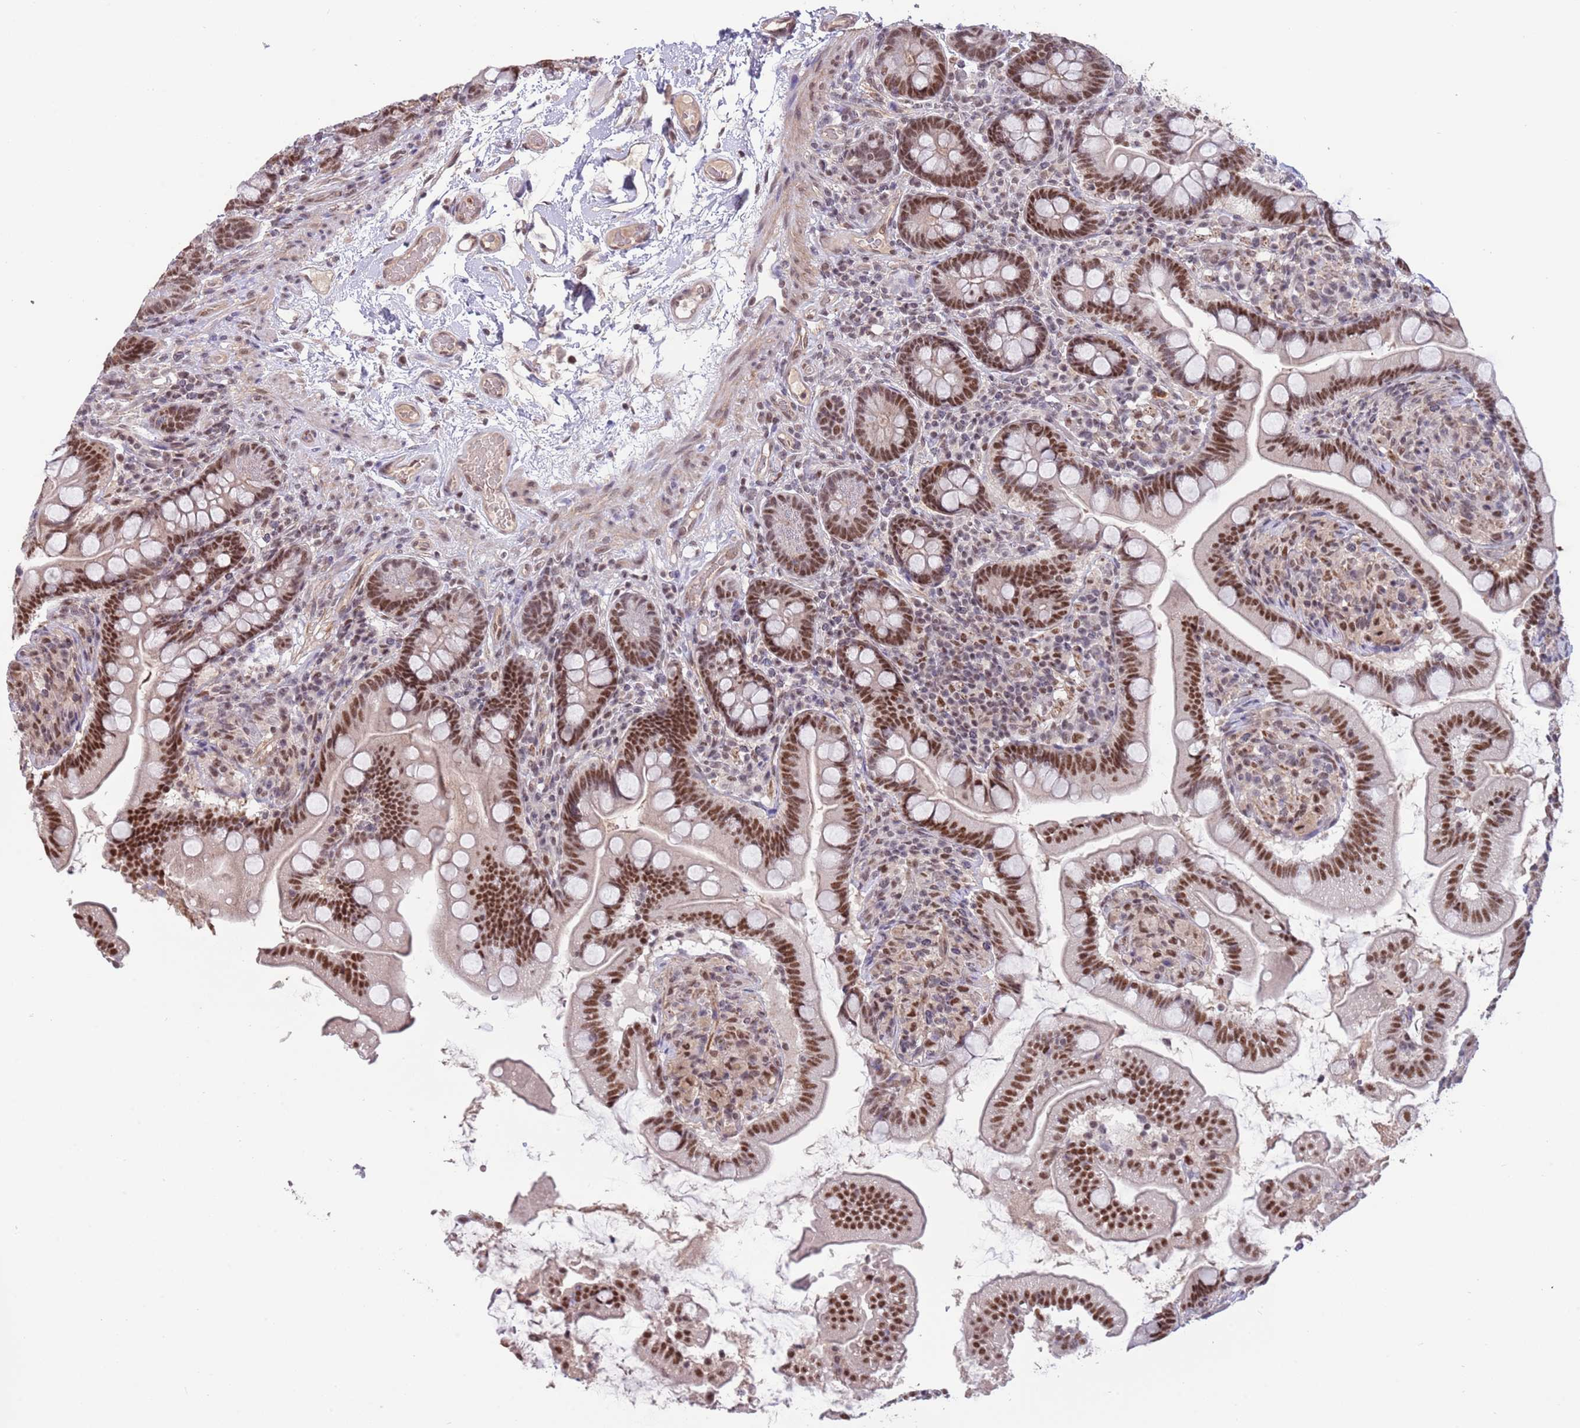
{"staining": {"intensity": "strong", "quantity": ">75%", "location": "nuclear"}, "tissue": "small intestine", "cell_type": "Glandular cells", "image_type": "normal", "snomed": [{"axis": "morphology", "description": "Normal tissue, NOS"}, {"axis": "topography", "description": "Small intestine"}], "caption": "Immunohistochemical staining of unremarkable small intestine exhibits >75% levels of strong nuclear protein staining in approximately >75% of glandular cells.", "gene": "ZBTB7A", "patient": {"sex": "female", "age": 64}}